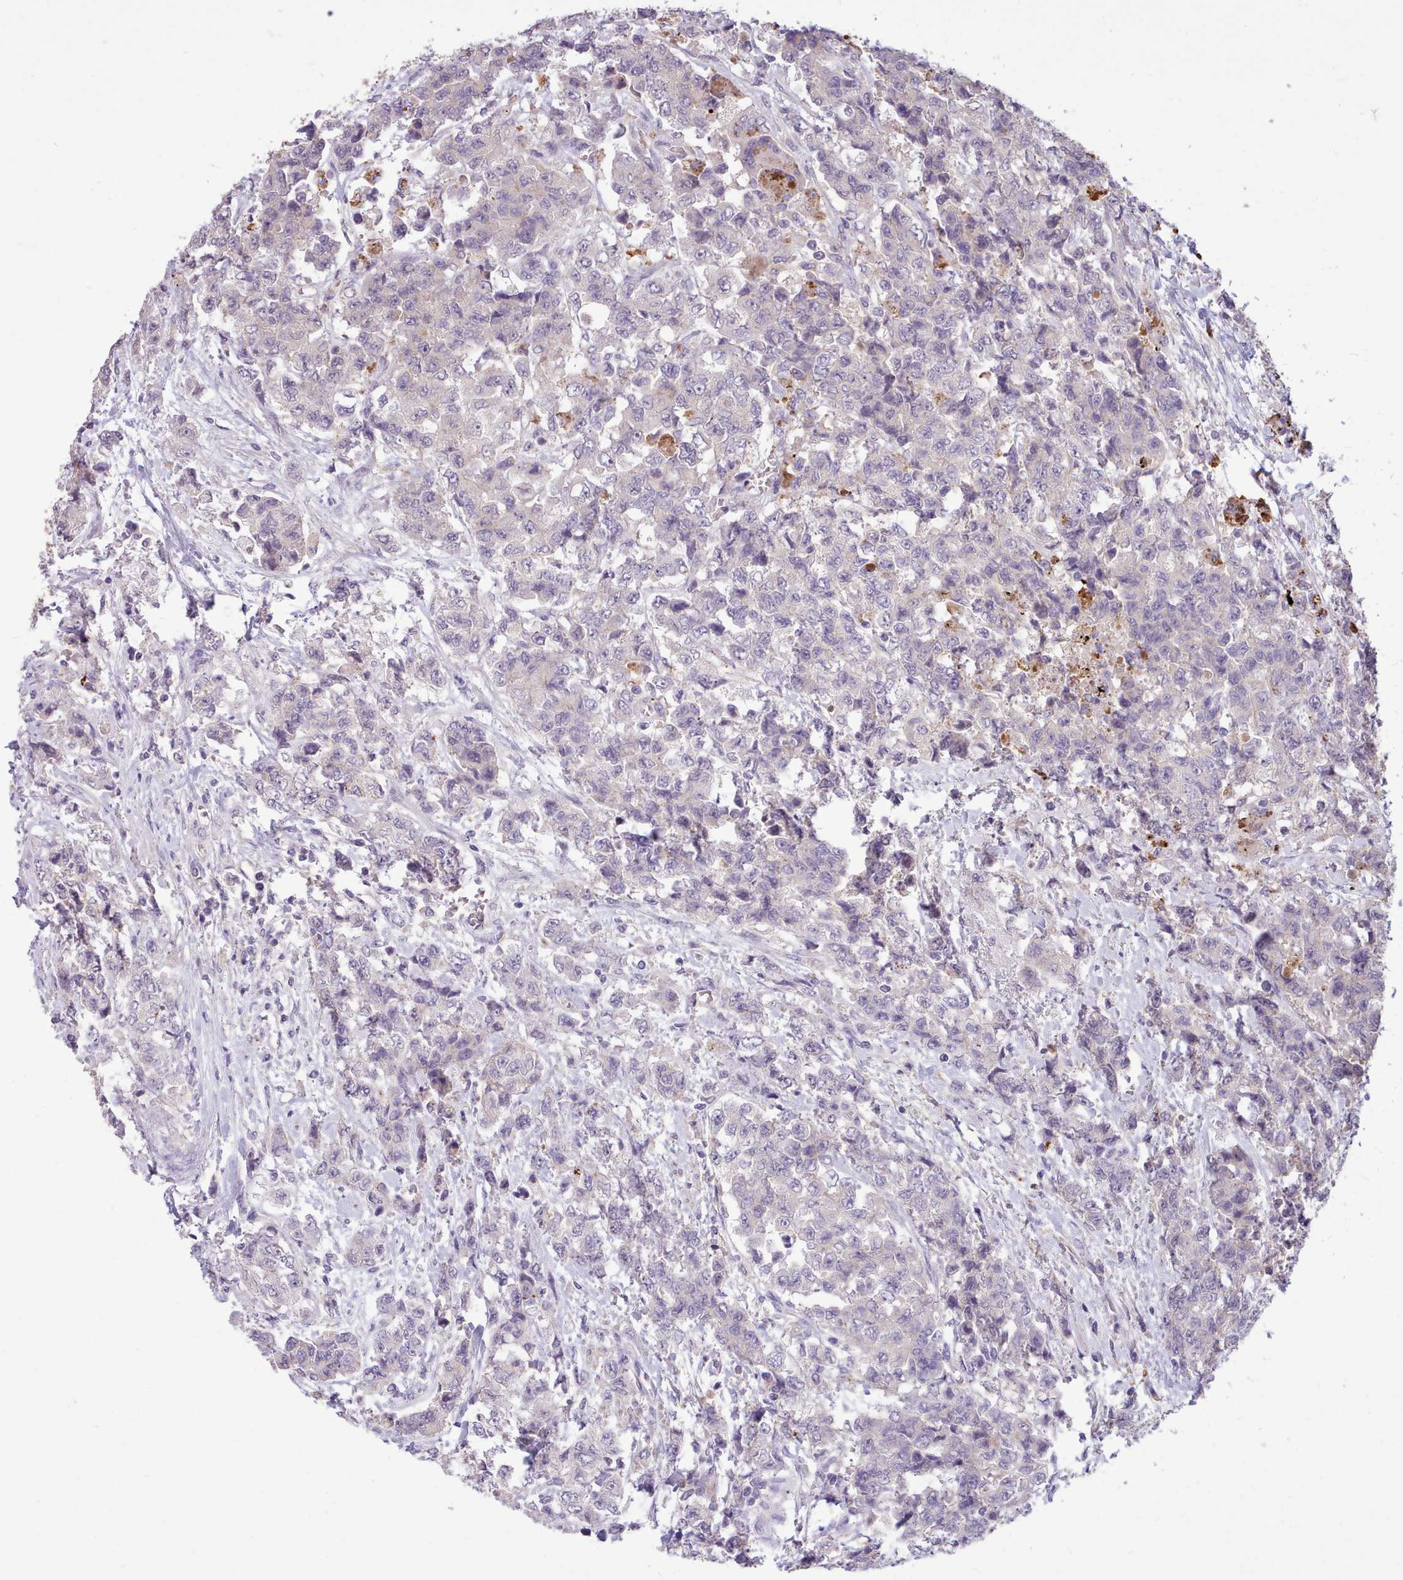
{"staining": {"intensity": "negative", "quantity": "none", "location": "none"}, "tissue": "urothelial cancer", "cell_type": "Tumor cells", "image_type": "cancer", "snomed": [{"axis": "morphology", "description": "Urothelial carcinoma, High grade"}, {"axis": "topography", "description": "Urinary bladder"}], "caption": "Micrograph shows no significant protein positivity in tumor cells of high-grade urothelial carcinoma.", "gene": "ZNF607", "patient": {"sex": "female", "age": 78}}